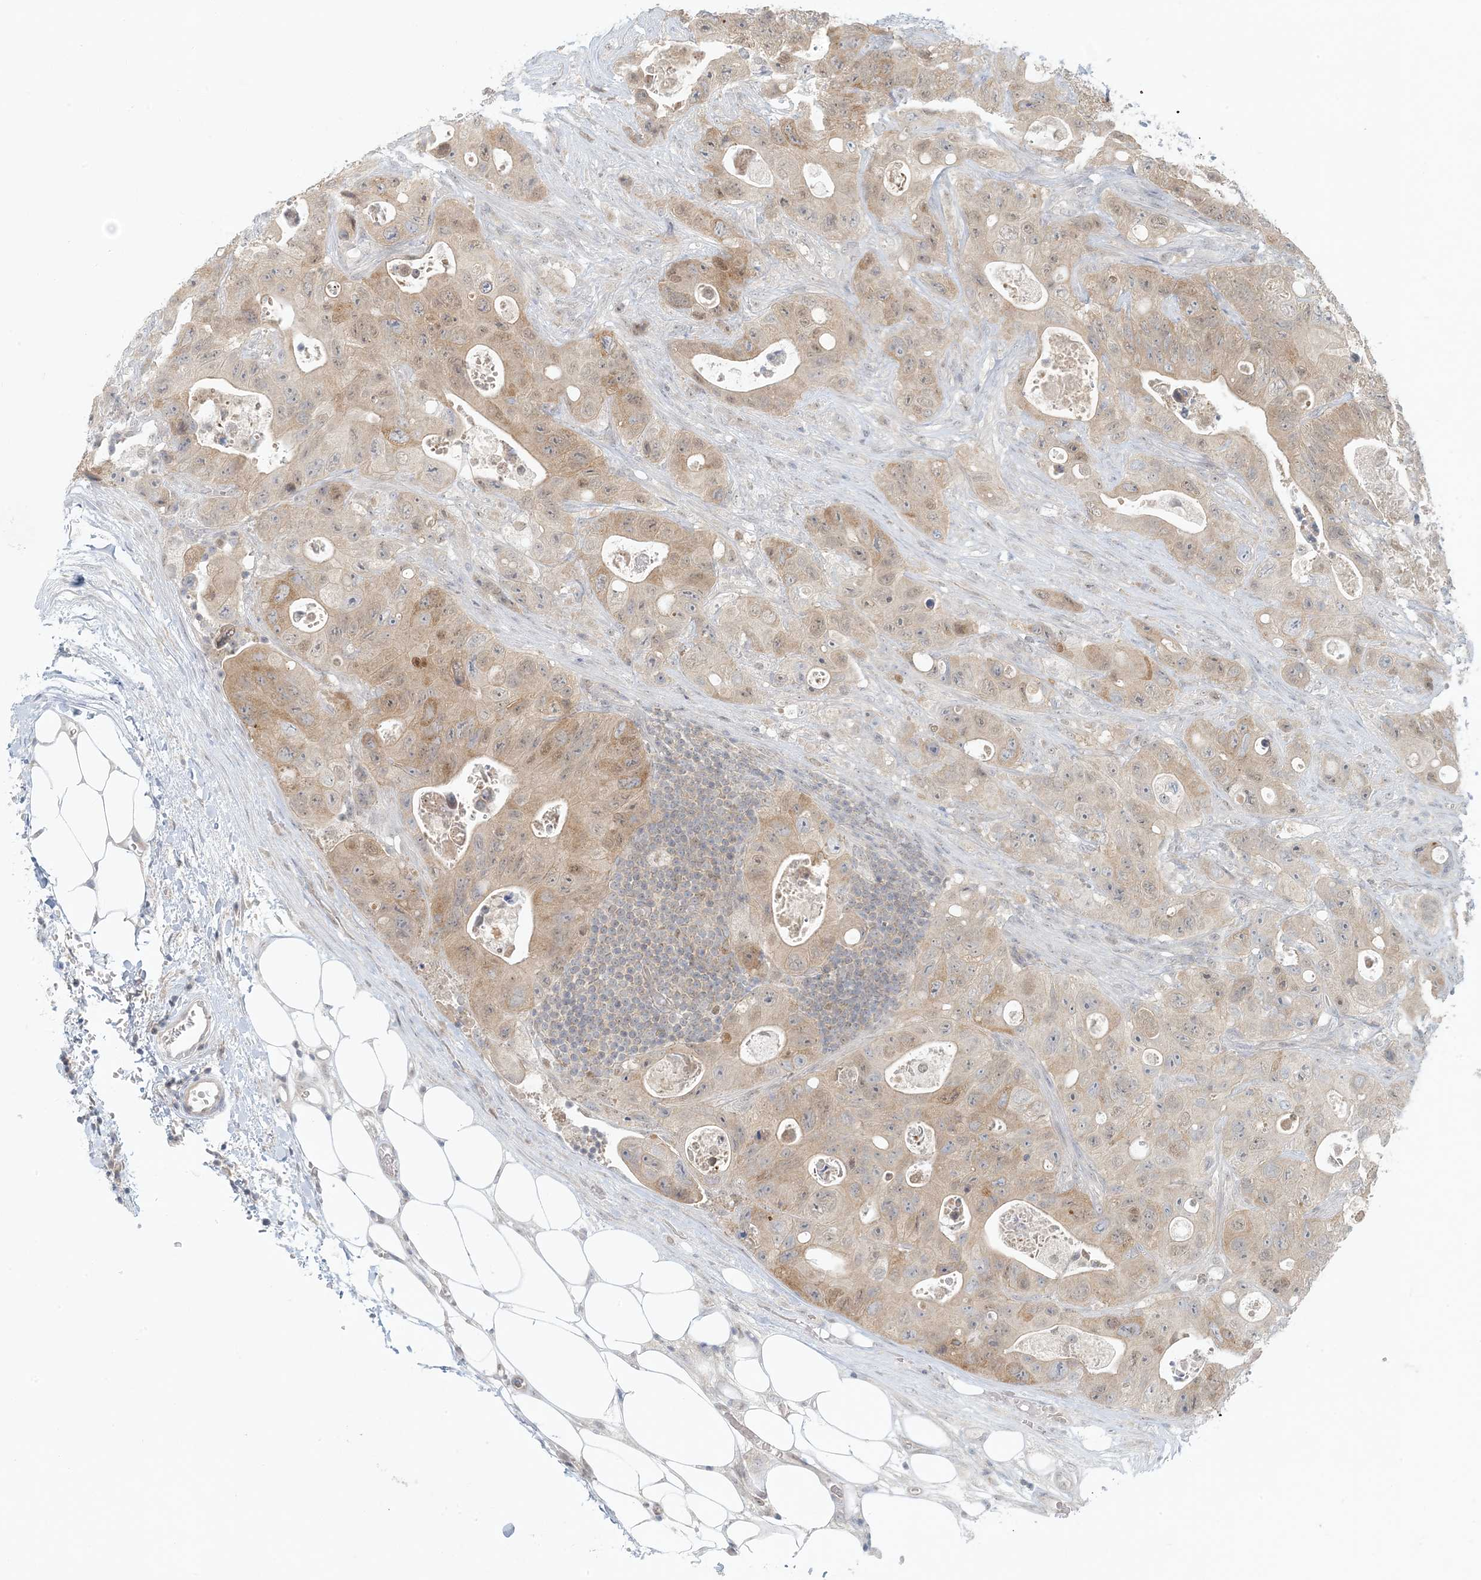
{"staining": {"intensity": "moderate", "quantity": ">75%", "location": "cytoplasmic/membranous"}, "tissue": "colorectal cancer", "cell_type": "Tumor cells", "image_type": "cancer", "snomed": [{"axis": "morphology", "description": "Adenocarcinoma, NOS"}, {"axis": "topography", "description": "Colon"}], "caption": "IHC (DAB (3,3'-diaminobenzidine)) staining of human colorectal cancer demonstrates moderate cytoplasmic/membranous protein positivity in approximately >75% of tumor cells. (brown staining indicates protein expression, while blue staining denotes nuclei).", "gene": "OBI1", "patient": {"sex": "female", "age": 46}}